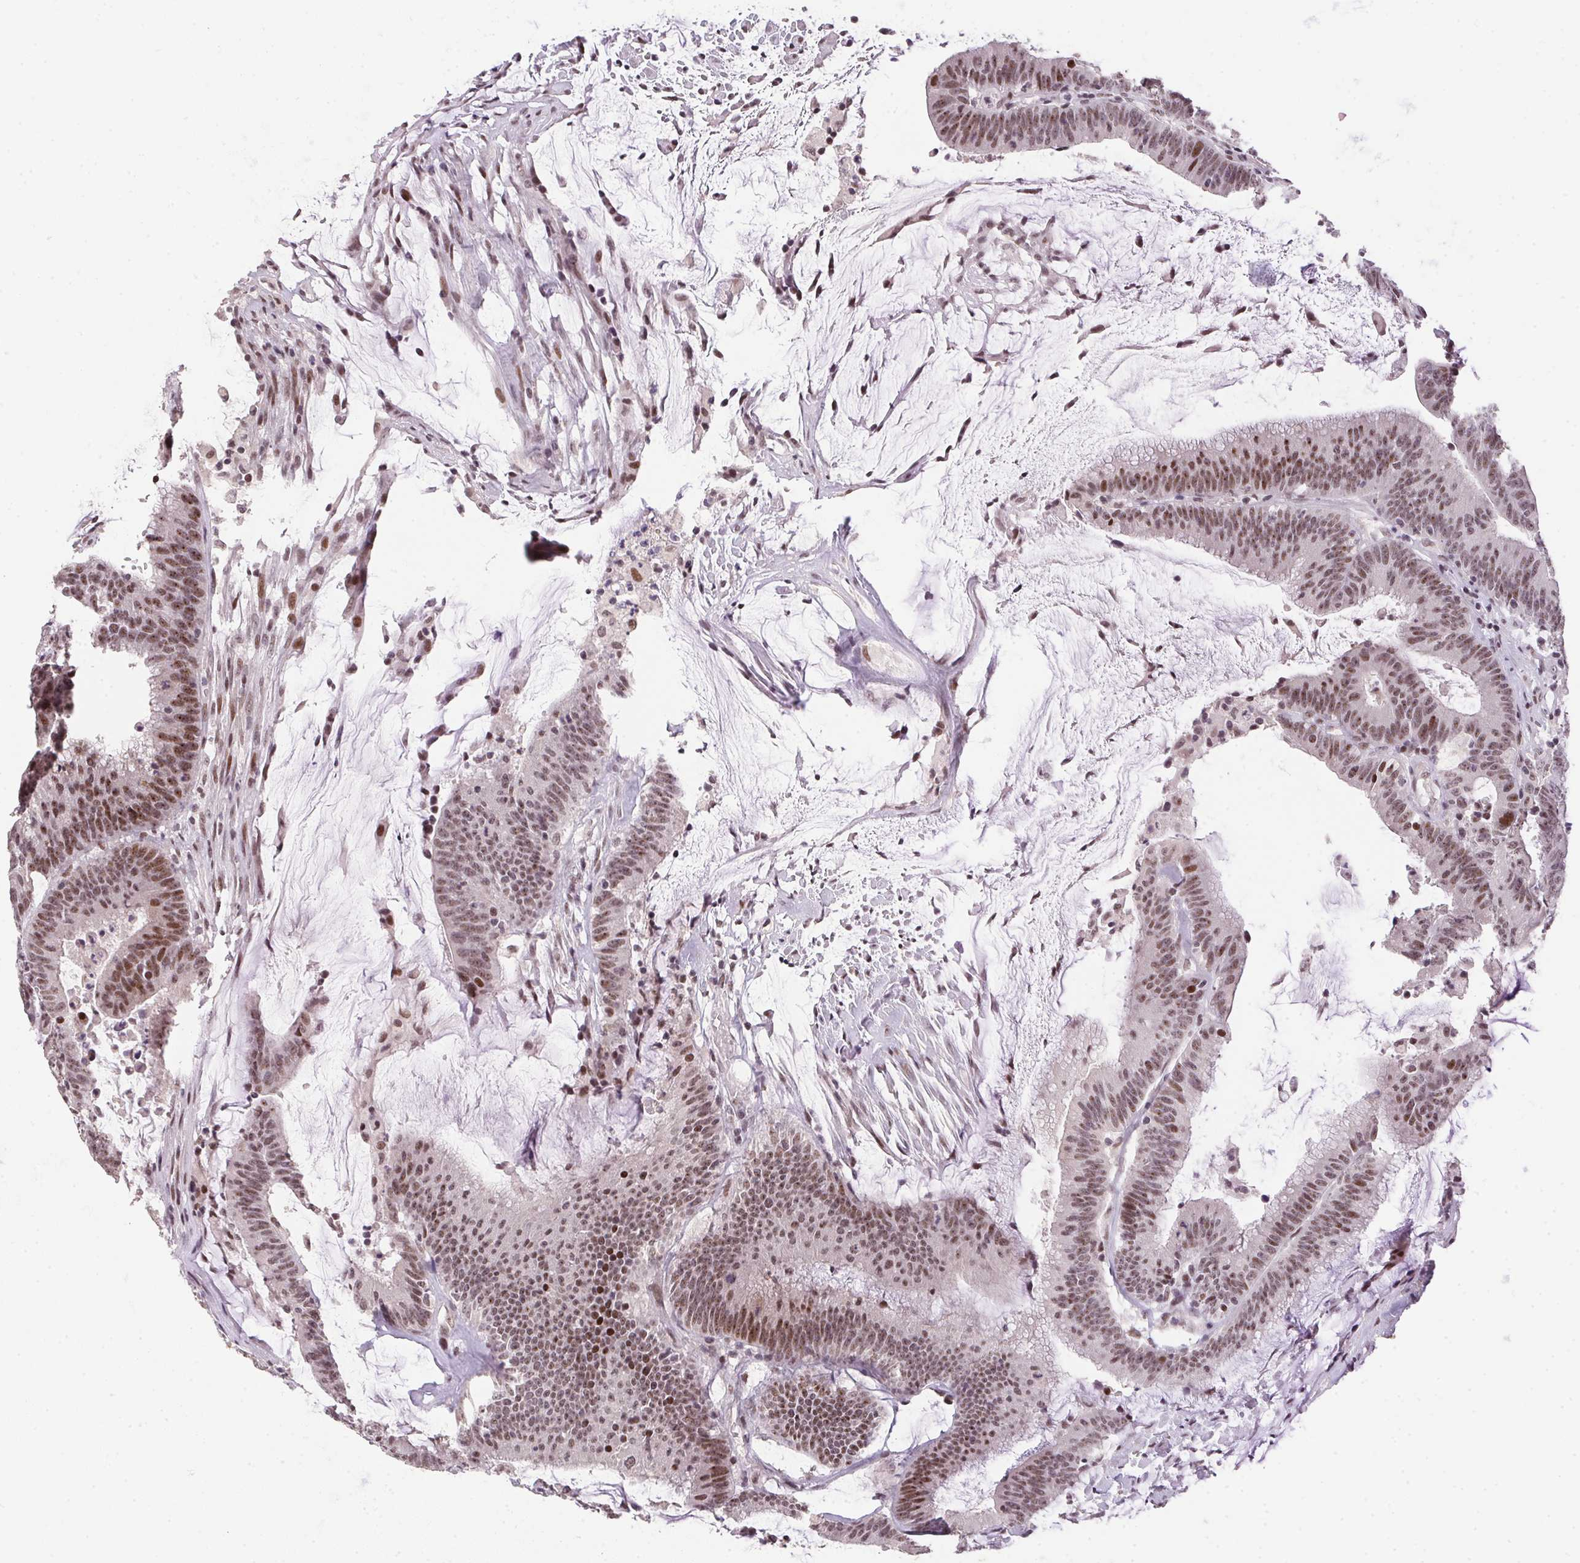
{"staining": {"intensity": "moderate", "quantity": ">75%", "location": "nuclear"}, "tissue": "colorectal cancer", "cell_type": "Tumor cells", "image_type": "cancer", "snomed": [{"axis": "morphology", "description": "Adenocarcinoma, NOS"}, {"axis": "topography", "description": "Colon"}], "caption": "Moderate nuclear positivity for a protein is seen in approximately >75% of tumor cells of colorectal cancer (adenocarcinoma) using IHC.", "gene": "KDM4D", "patient": {"sex": "female", "age": 78}}